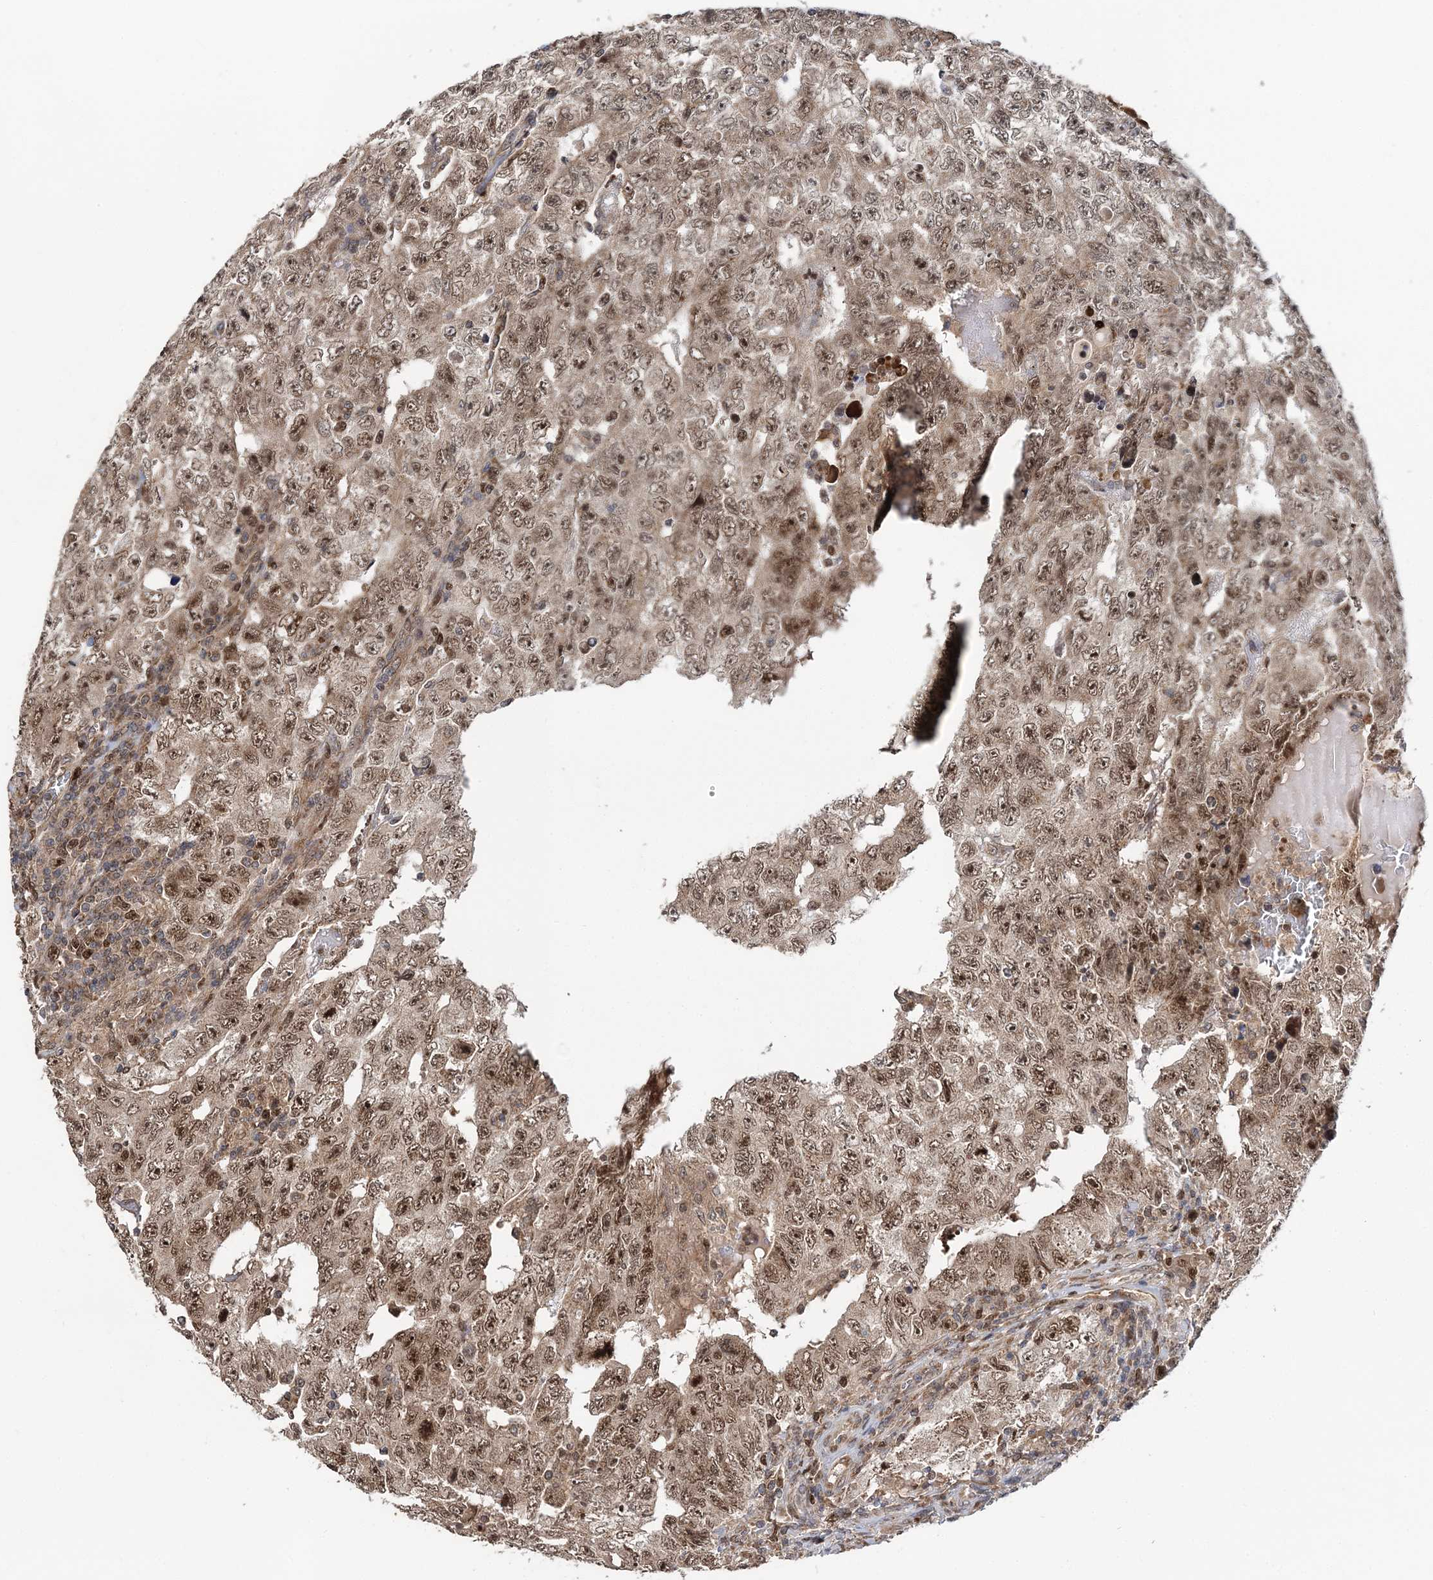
{"staining": {"intensity": "moderate", "quantity": ">75%", "location": "nuclear"}, "tissue": "testis cancer", "cell_type": "Tumor cells", "image_type": "cancer", "snomed": [{"axis": "morphology", "description": "Carcinoma, Embryonal, NOS"}, {"axis": "topography", "description": "Testis"}], "caption": "An image of embryonal carcinoma (testis) stained for a protein shows moderate nuclear brown staining in tumor cells.", "gene": "KIF4A", "patient": {"sex": "male", "age": 26}}